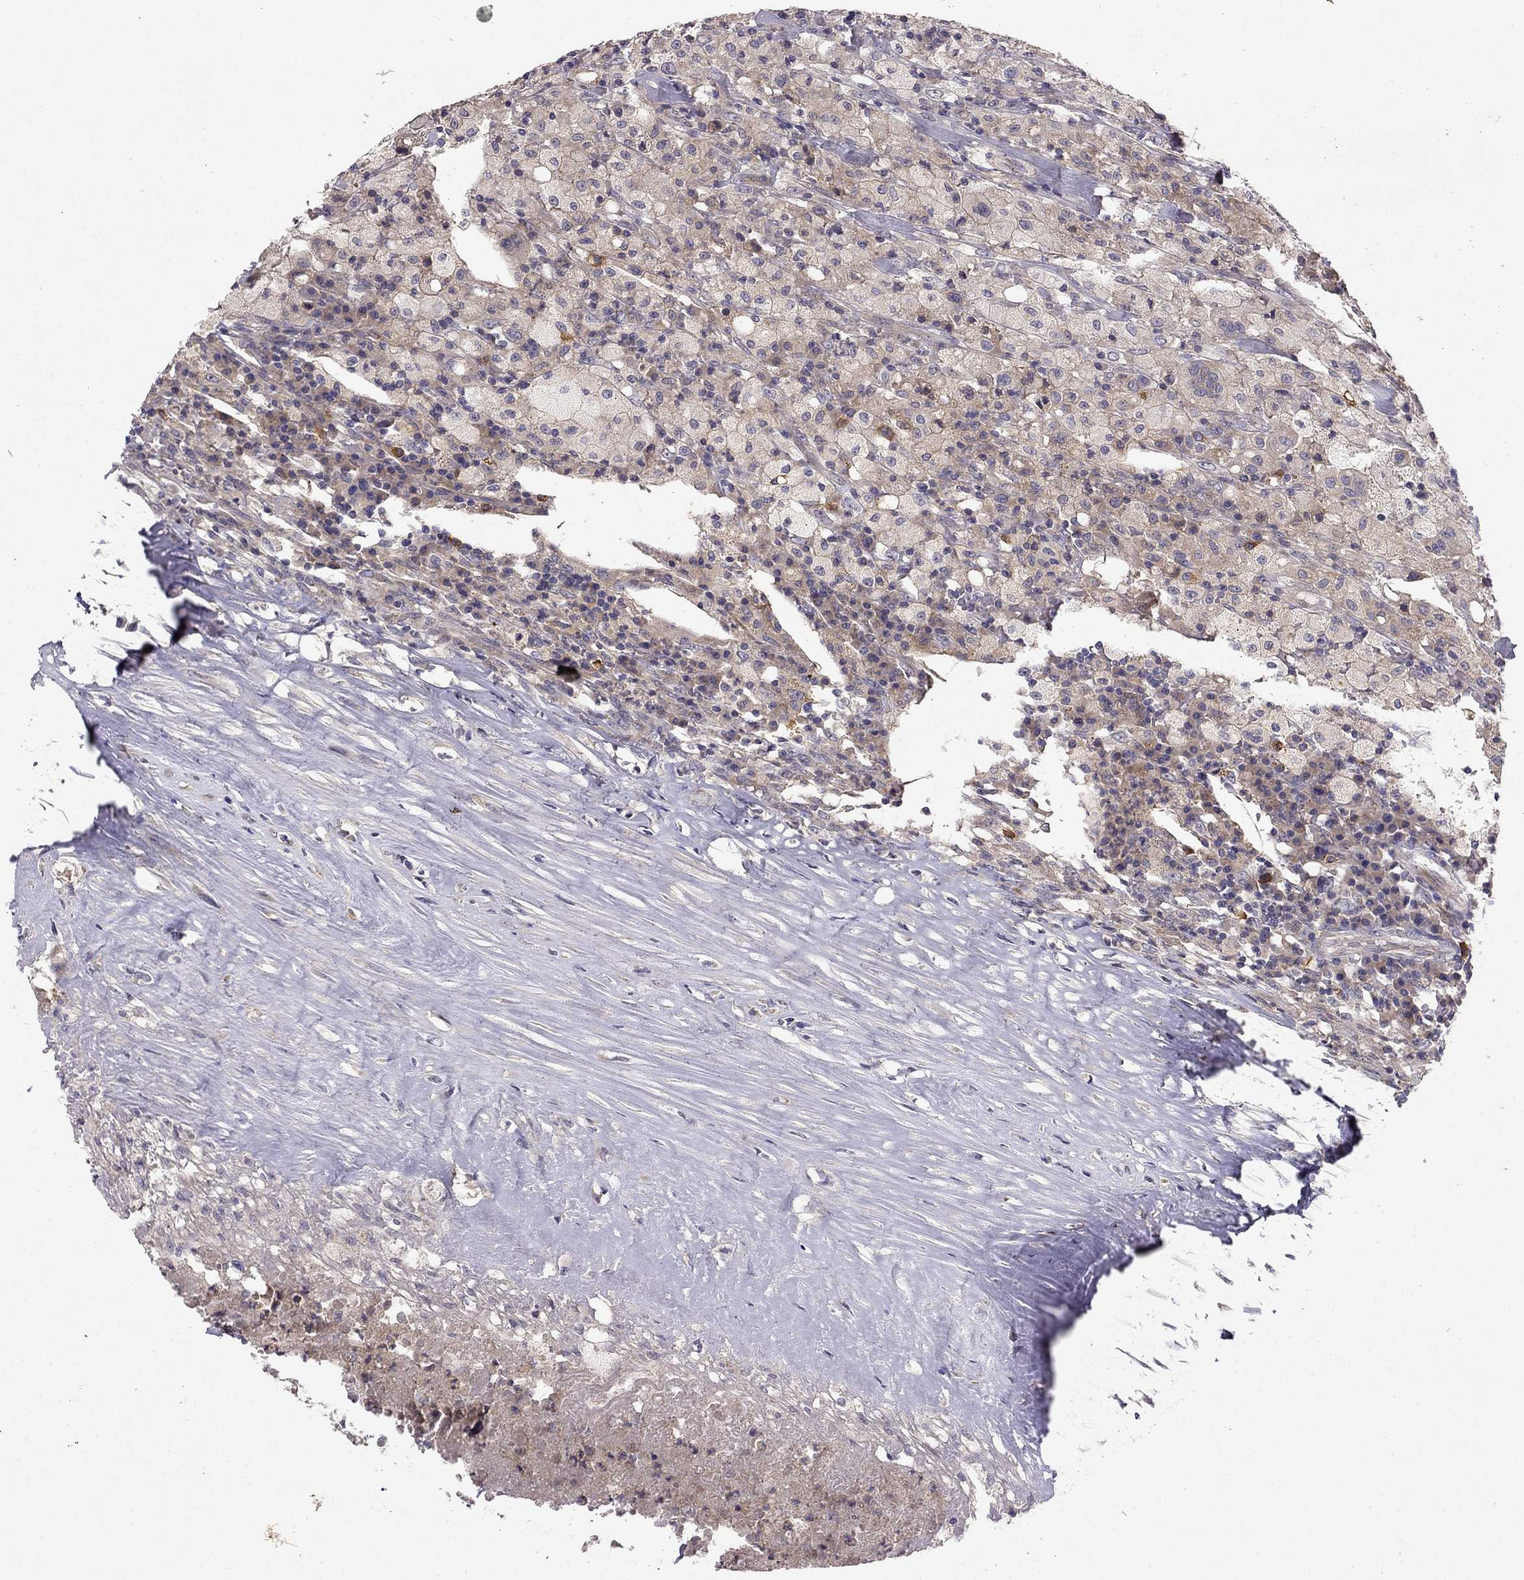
{"staining": {"intensity": "moderate", "quantity": "<25%", "location": "cytoplasmic/membranous"}, "tissue": "testis cancer", "cell_type": "Tumor cells", "image_type": "cancer", "snomed": [{"axis": "morphology", "description": "Necrosis, NOS"}, {"axis": "morphology", "description": "Carcinoma, Embryonal, NOS"}, {"axis": "topography", "description": "Testis"}], "caption": "High-magnification brightfield microscopy of embryonal carcinoma (testis) stained with DAB (brown) and counterstained with hematoxylin (blue). tumor cells exhibit moderate cytoplasmic/membranous staining is appreciated in about<25% of cells. Immunohistochemistry stains the protein of interest in brown and the nuclei are stained blue.", "gene": "STXBP5", "patient": {"sex": "male", "age": 19}}